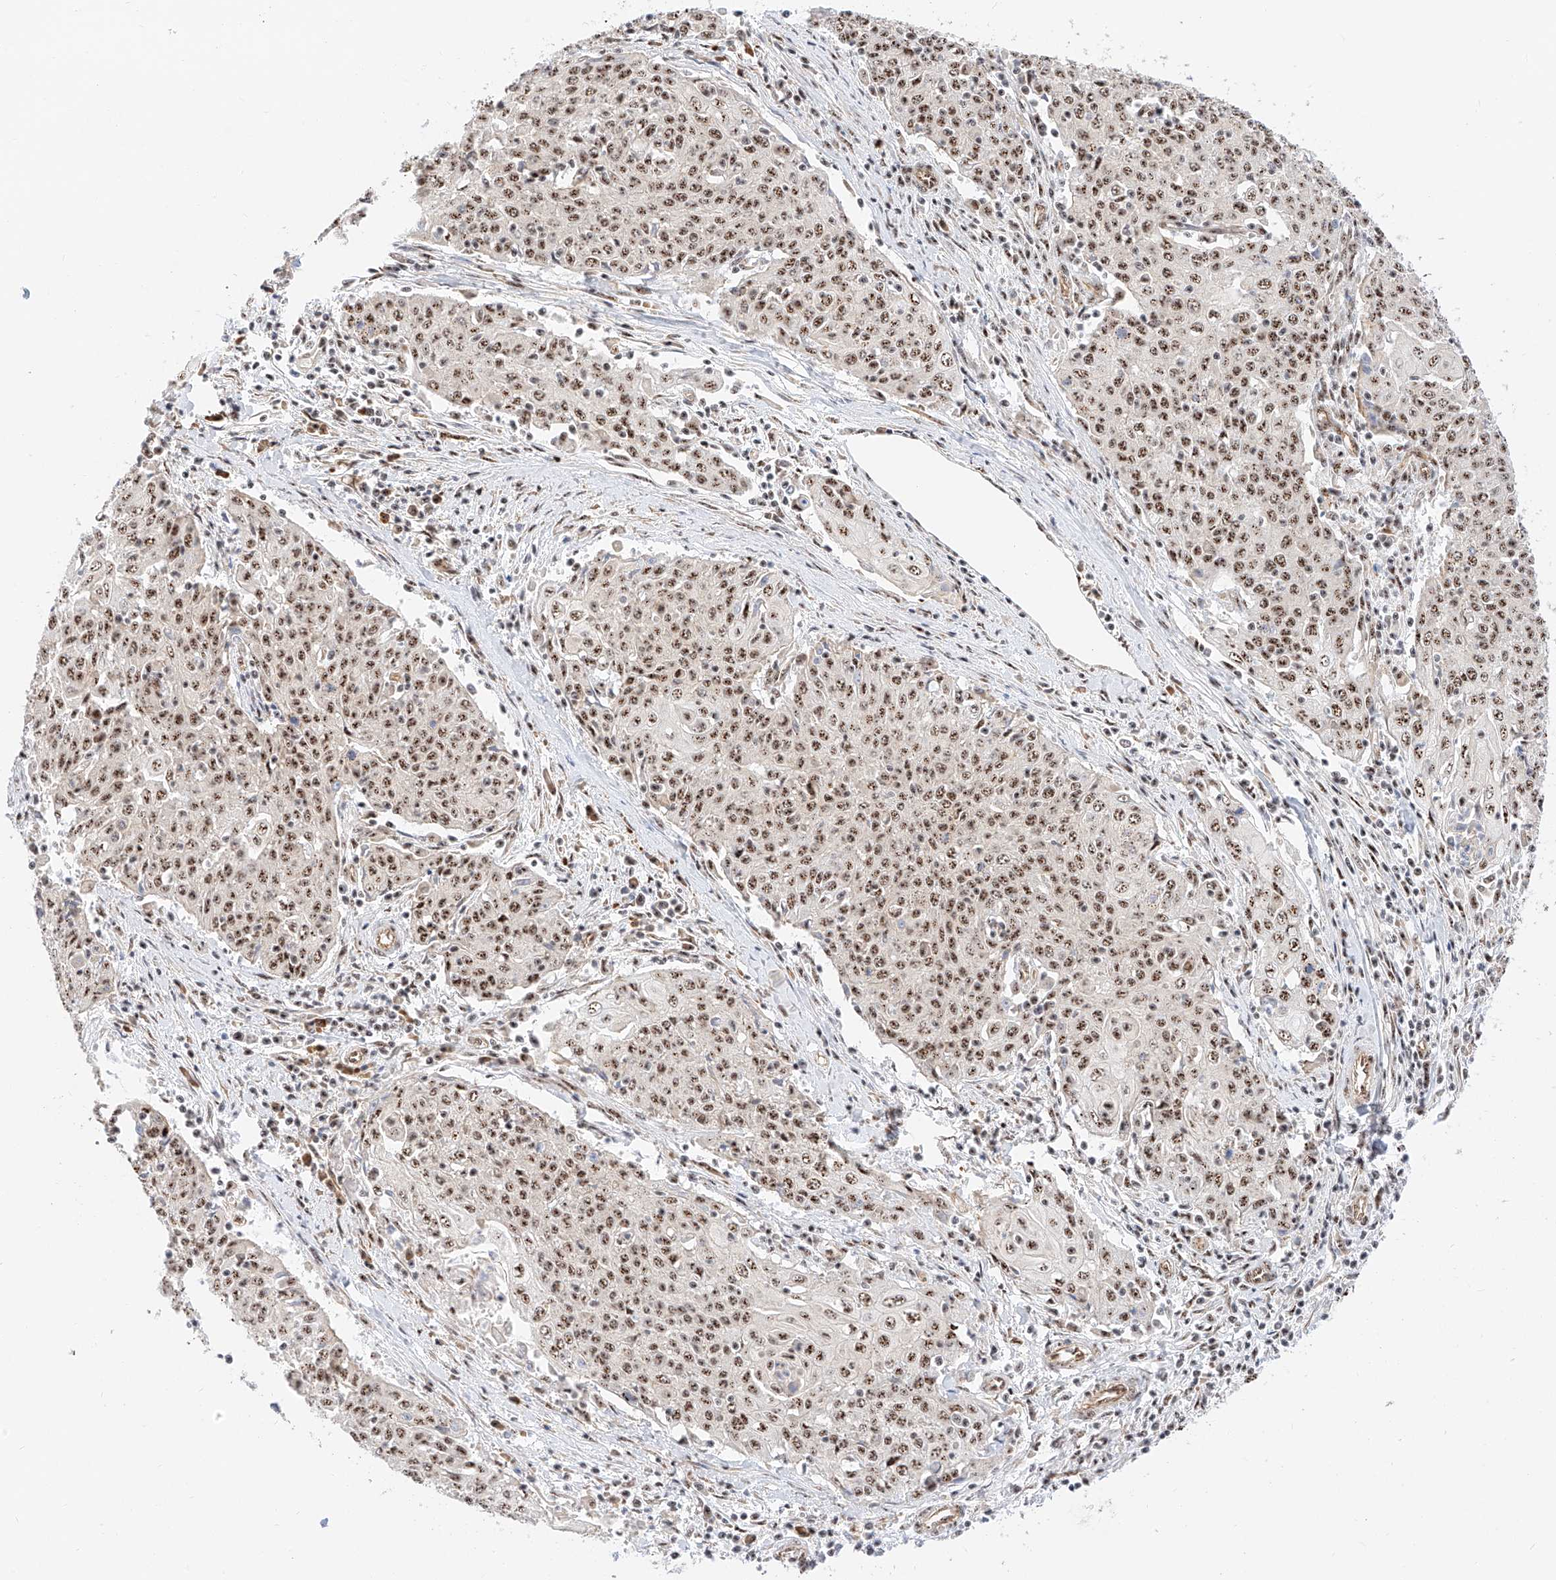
{"staining": {"intensity": "moderate", "quantity": ">75%", "location": "nuclear"}, "tissue": "cervical cancer", "cell_type": "Tumor cells", "image_type": "cancer", "snomed": [{"axis": "morphology", "description": "Squamous cell carcinoma, NOS"}, {"axis": "topography", "description": "Cervix"}], "caption": "Brown immunohistochemical staining in human cervical cancer displays moderate nuclear staining in approximately >75% of tumor cells. Immunohistochemistry stains the protein in brown and the nuclei are stained blue.", "gene": "ATXN7L2", "patient": {"sex": "female", "age": 48}}